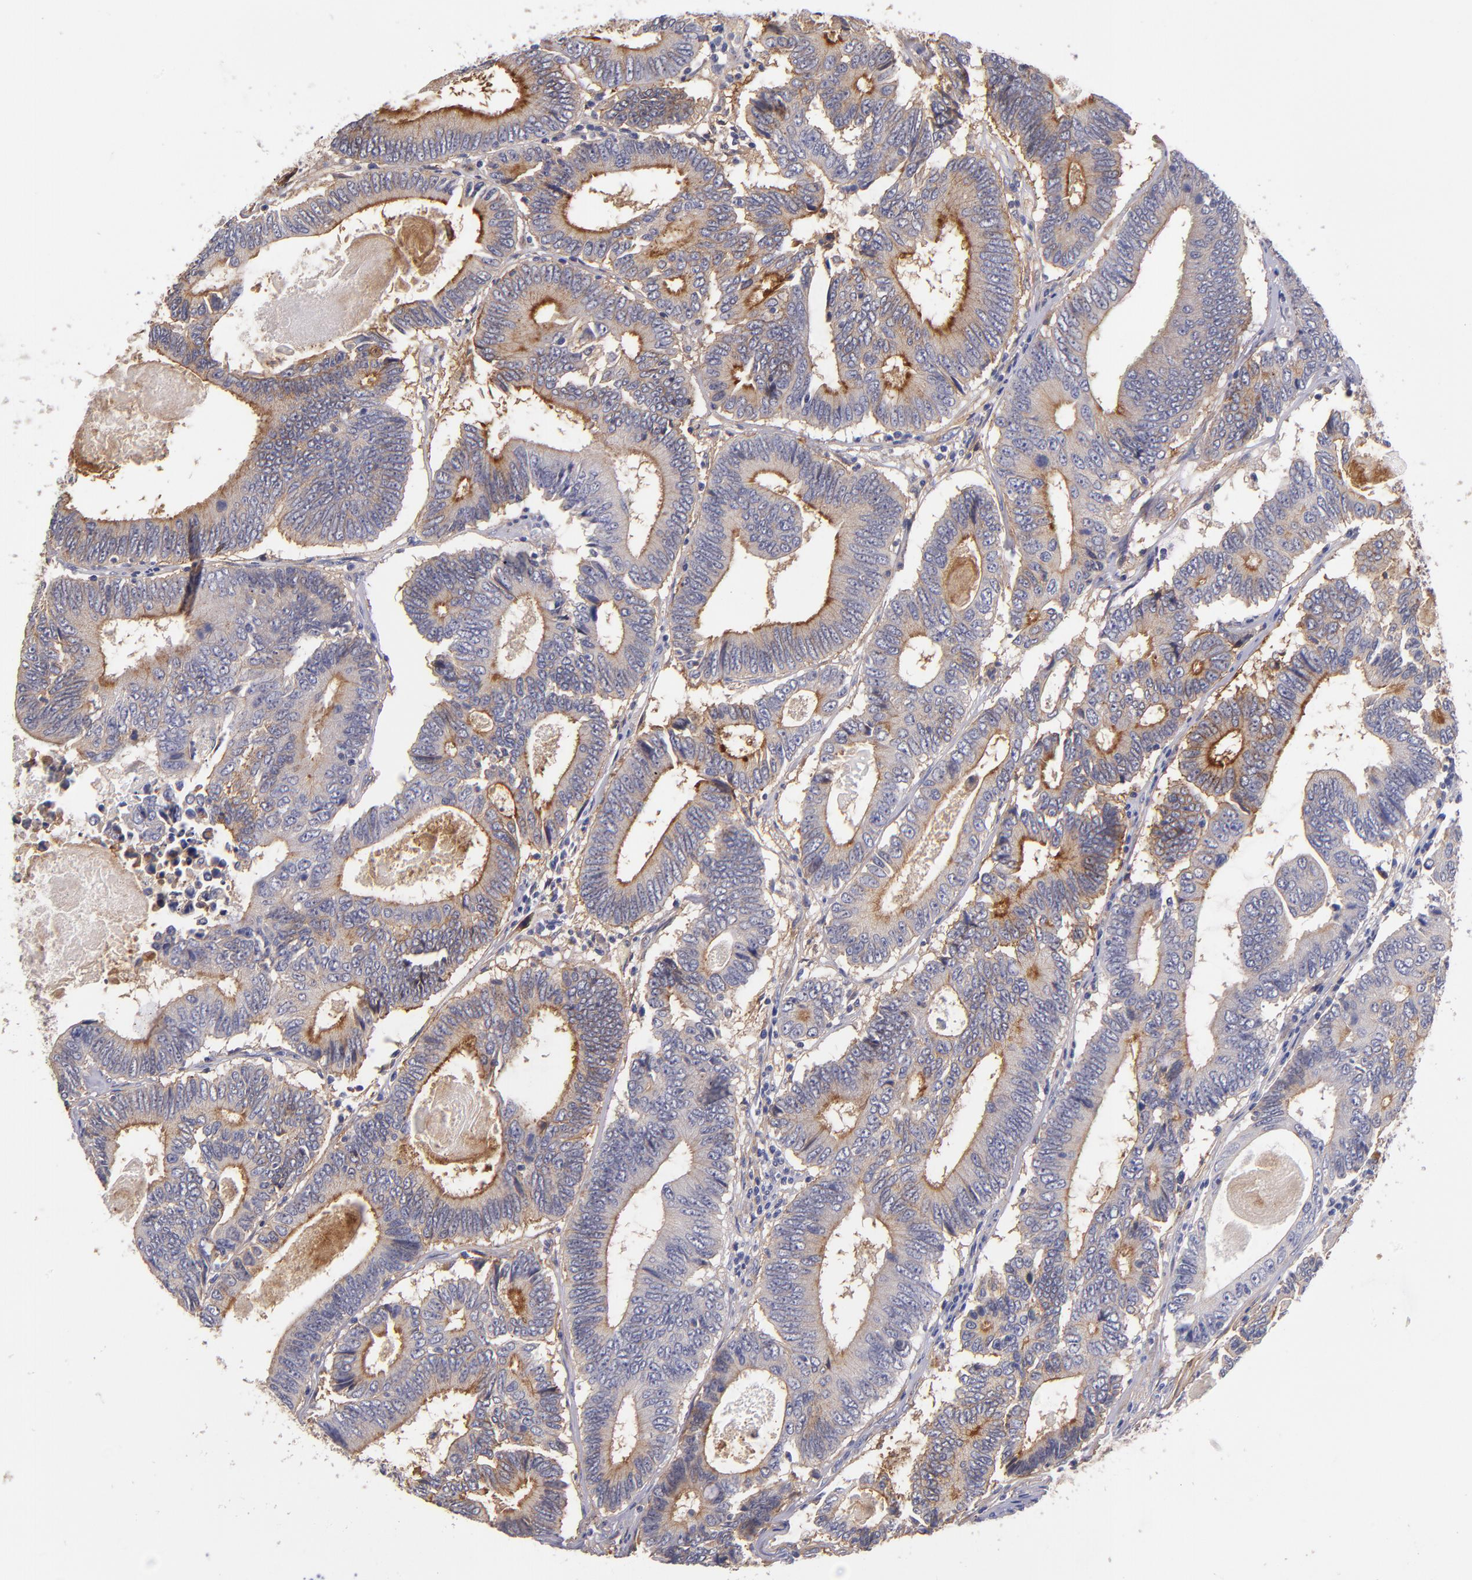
{"staining": {"intensity": "strong", "quantity": ">75%", "location": "cytoplasmic/membranous"}, "tissue": "colorectal cancer", "cell_type": "Tumor cells", "image_type": "cancer", "snomed": [{"axis": "morphology", "description": "Adenocarcinoma, NOS"}, {"axis": "topography", "description": "Colon"}], "caption": "Protein expression analysis of human colorectal adenocarcinoma reveals strong cytoplasmic/membranous staining in approximately >75% of tumor cells.", "gene": "PLSCR4", "patient": {"sex": "female", "age": 78}}